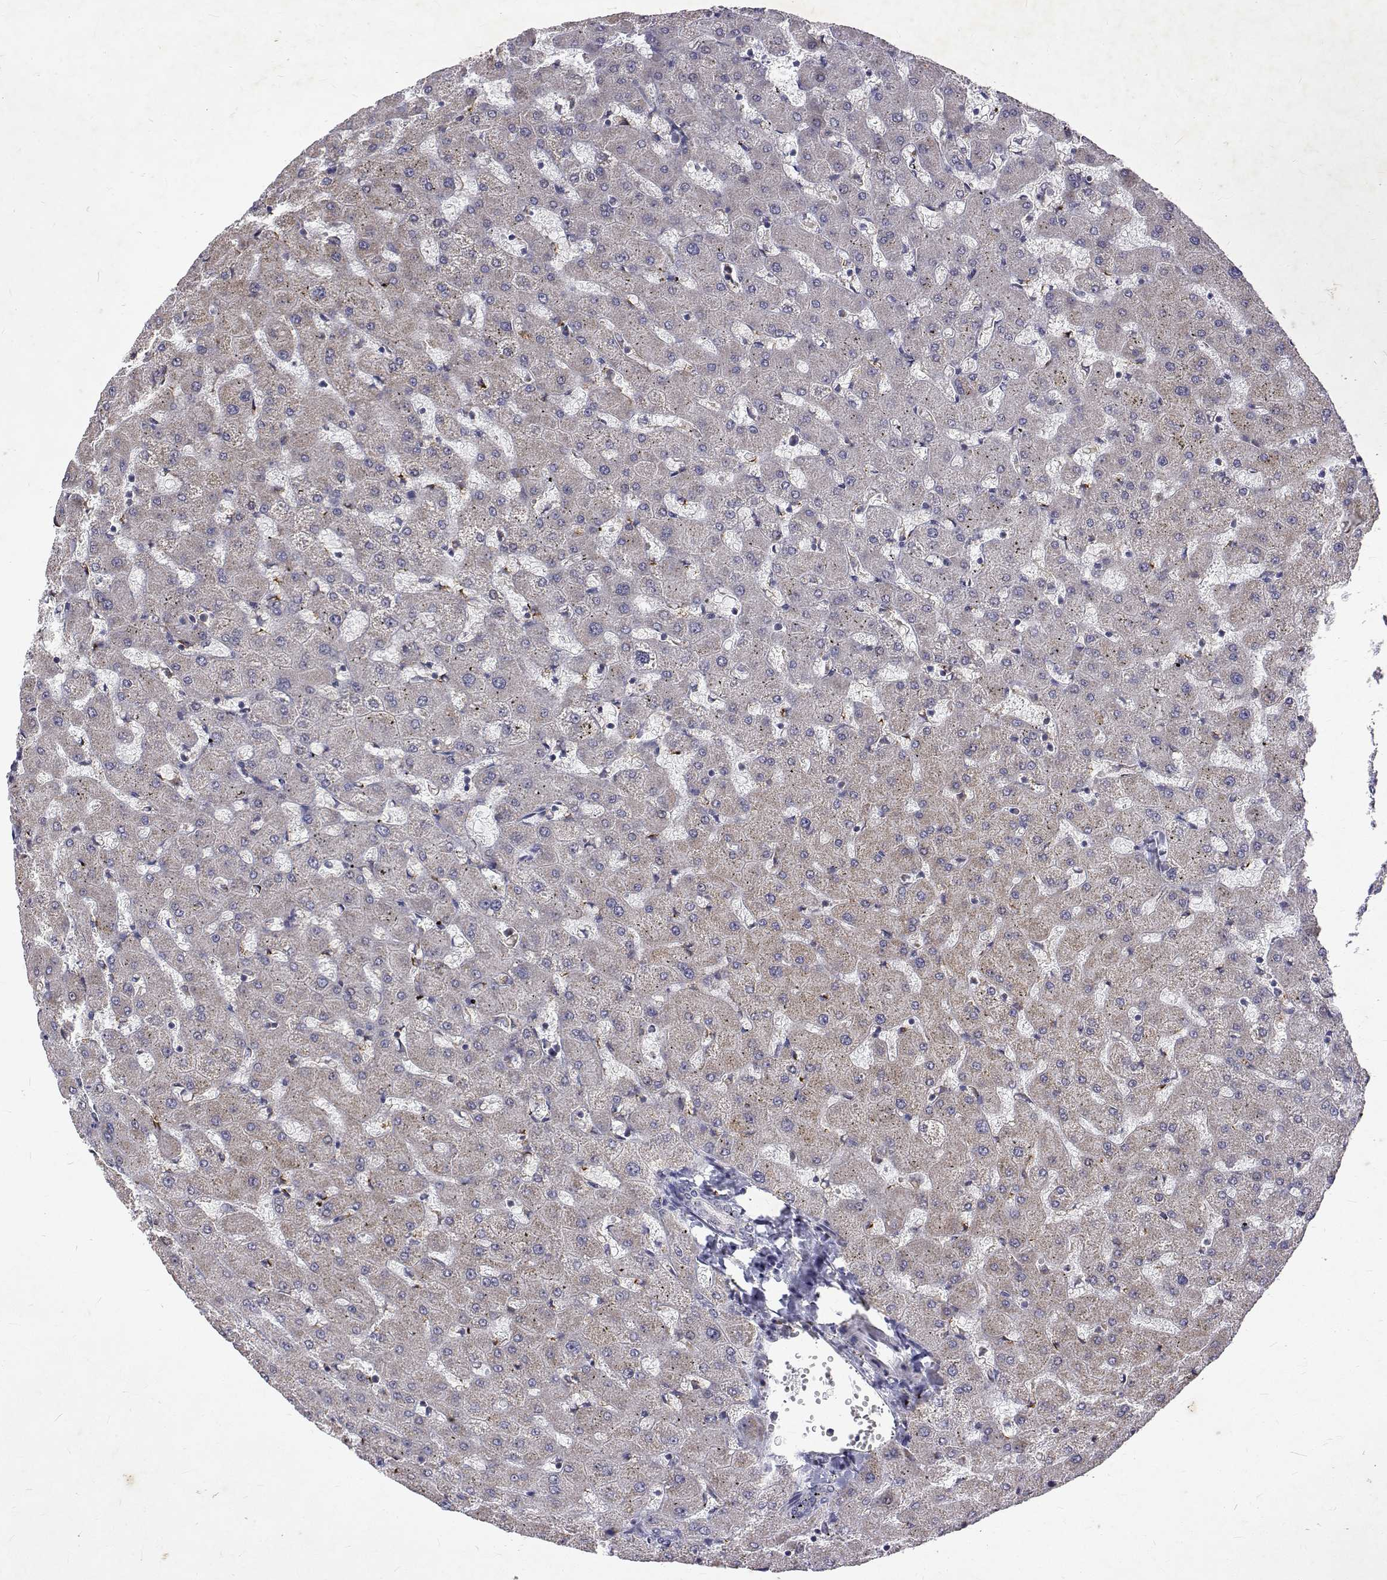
{"staining": {"intensity": "negative", "quantity": "none", "location": "none"}, "tissue": "liver", "cell_type": "Cholangiocytes", "image_type": "normal", "snomed": [{"axis": "morphology", "description": "Normal tissue, NOS"}, {"axis": "topography", "description": "Liver"}], "caption": "High magnification brightfield microscopy of benign liver stained with DAB (3,3'-diaminobenzidine) (brown) and counterstained with hematoxylin (blue): cholangiocytes show no significant positivity. (DAB IHC, high magnification).", "gene": "ALKBH8", "patient": {"sex": "female", "age": 63}}